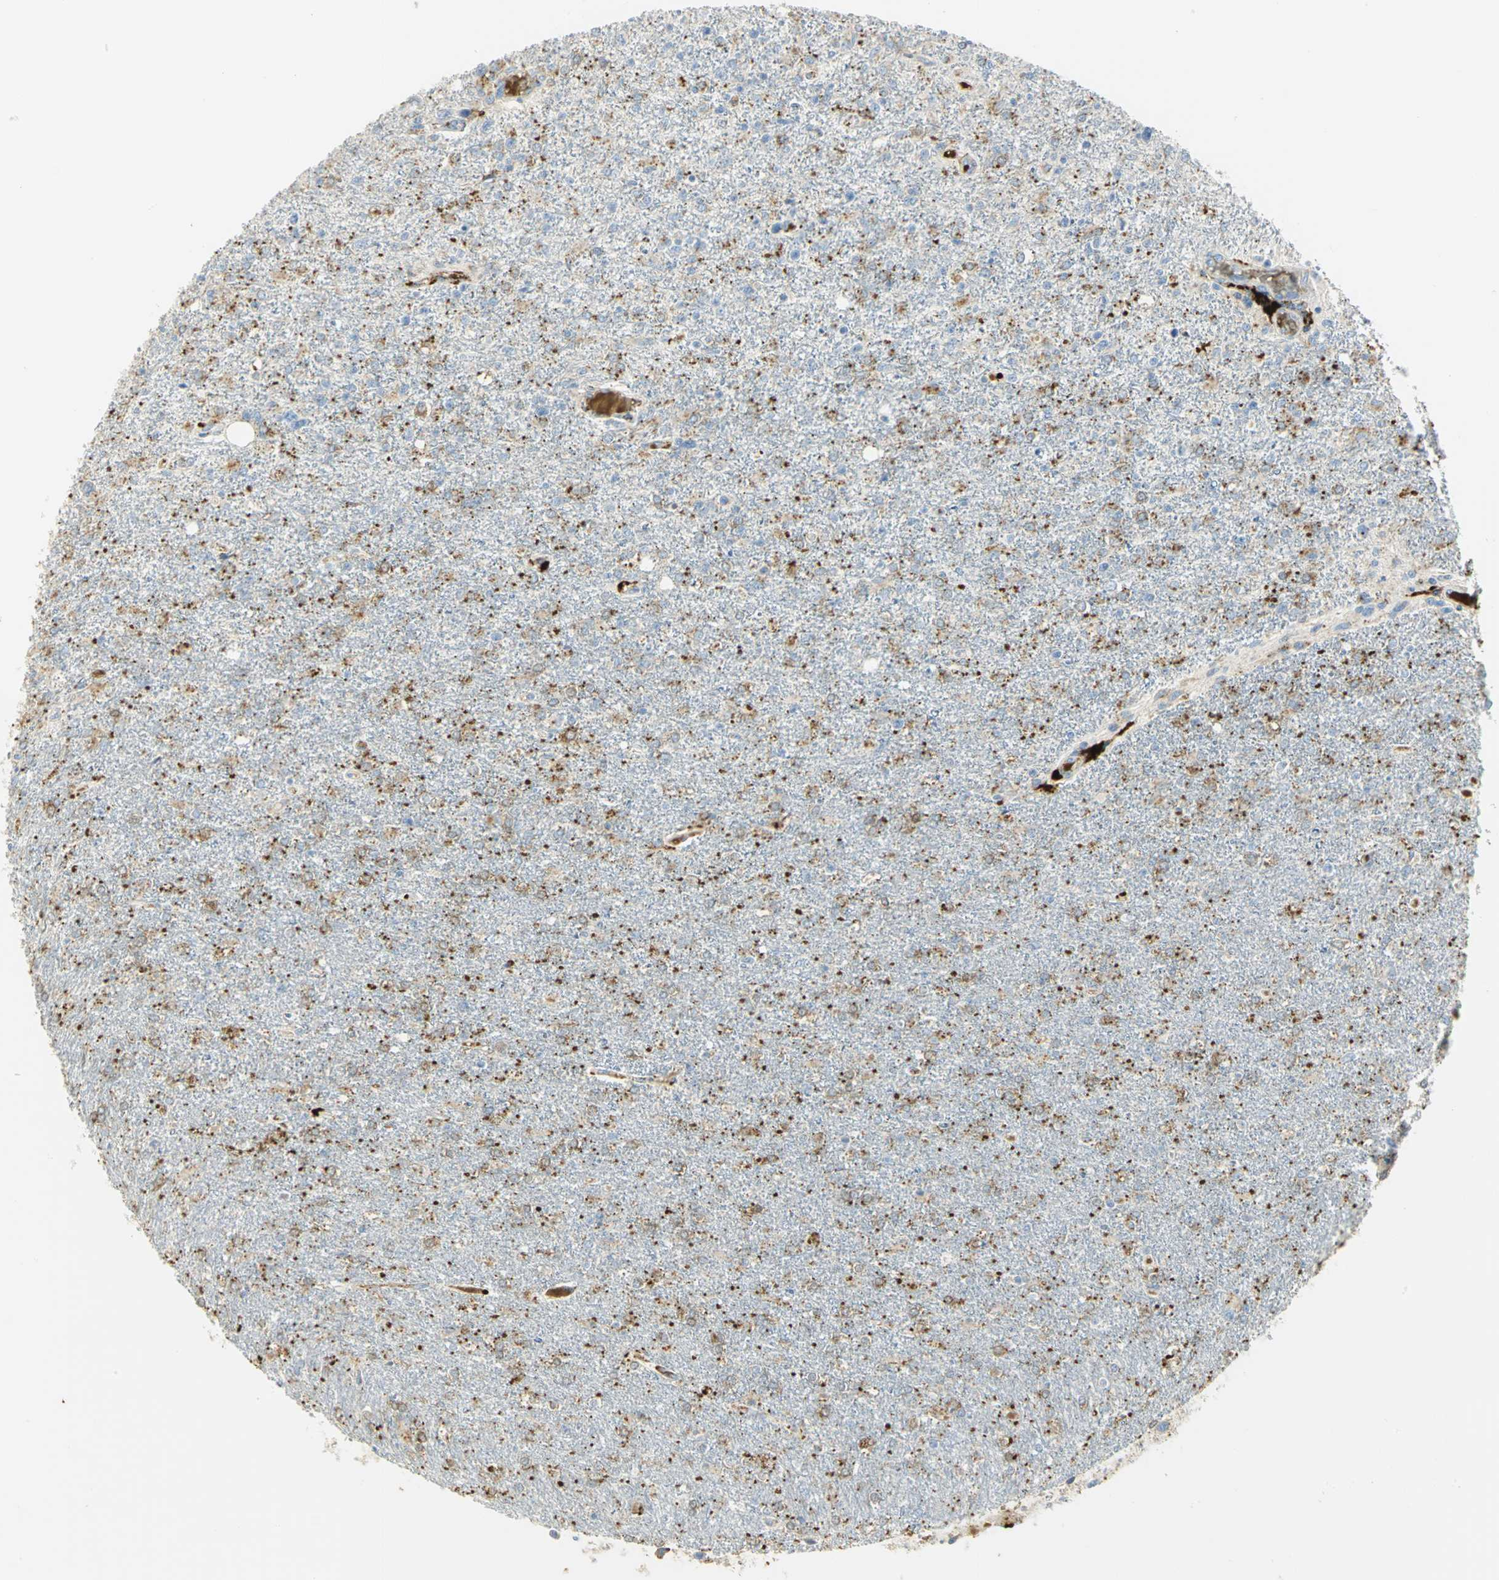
{"staining": {"intensity": "weak", "quantity": "25%-75%", "location": "cytoplasmic/membranous"}, "tissue": "glioma", "cell_type": "Tumor cells", "image_type": "cancer", "snomed": [{"axis": "morphology", "description": "Glioma, malignant, High grade"}, {"axis": "topography", "description": "Cerebral cortex"}], "caption": "Protein expression by immunohistochemistry displays weak cytoplasmic/membranous expression in about 25%-75% of tumor cells in high-grade glioma (malignant).", "gene": "ARSA", "patient": {"sex": "male", "age": 76}}